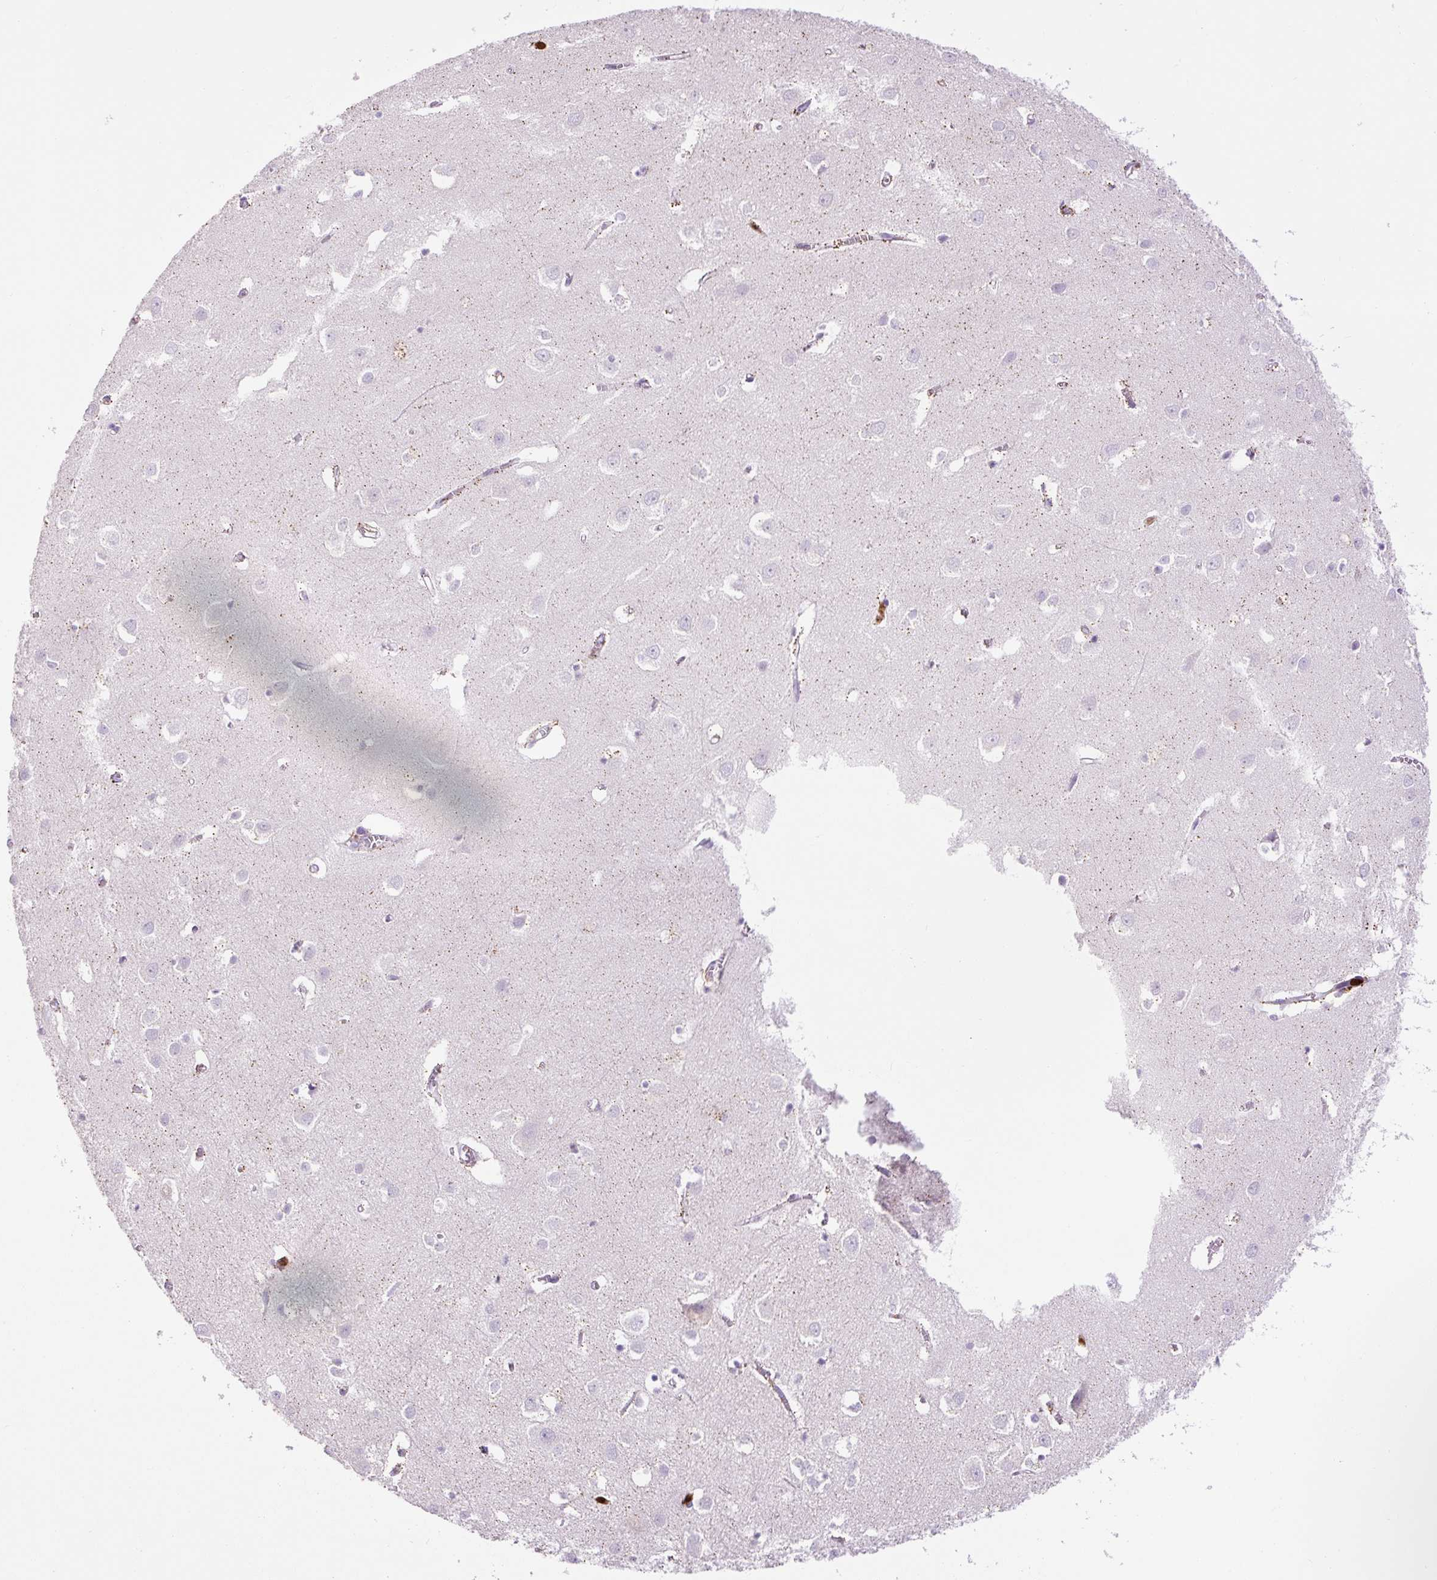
{"staining": {"intensity": "negative", "quantity": "none", "location": "none"}, "tissue": "cerebral cortex", "cell_type": "Endothelial cells", "image_type": "normal", "snomed": [{"axis": "morphology", "description": "Normal tissue, NOS"}, {"axis": "topography", "description": "Cerebral cortex"}], "caption": "DAB (3,3'-diaminobenzidine) immunohistochemical staining of benign cerebral cortex displays no significant expression in endothelial cells. (Stains: DAB (3,3'-diaminobenzidine) immunohistochemistry with hematoxylin counter stain, Microscopy: brightfield microscopy at high magnification).", "gene": "S100A4", "patient": {"sex": "male", "age": 70}}